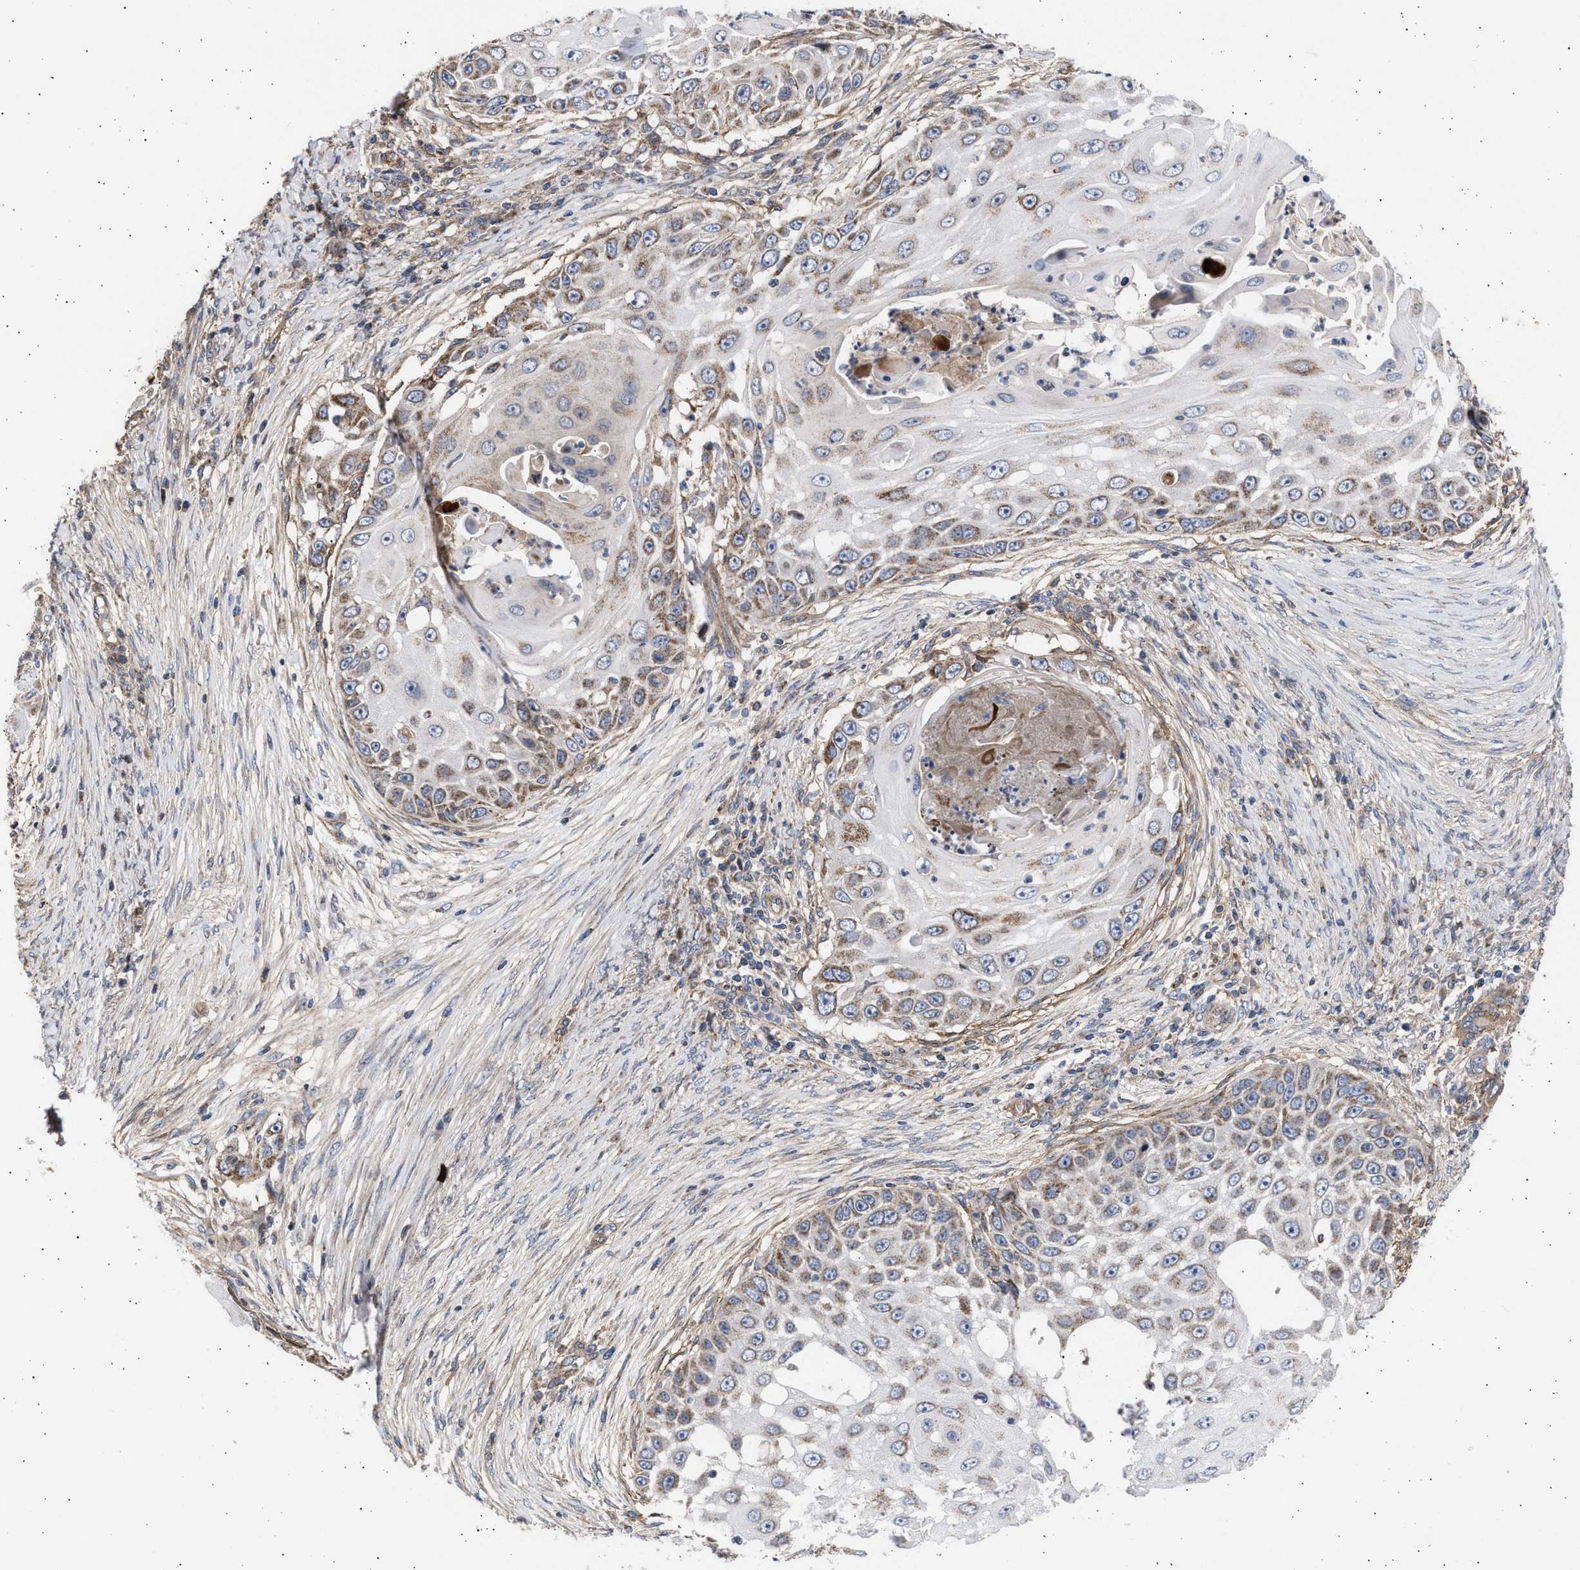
{"staining": {"intensity": "moderate", "quantity": ">75%", "location": "cytoplasmic/membranous"}, "tissue": "skin cancer", "cell_type": "Tumor cells", "image_type": "cancer", "snomed": [{"axis": "morphology", "description": "Squamous cell carcinoma, NOS"}, {"axis": "topography", "description": "Skin"}], "caption": "An image showing moderate cytoplasmic/membranous positivity in approximately >75% of tumor cells in skin cancer, as visualized by brown immunohistochemical staining.", "gene": "TTC19", "patient": {"sex": "female", "age": 44}}